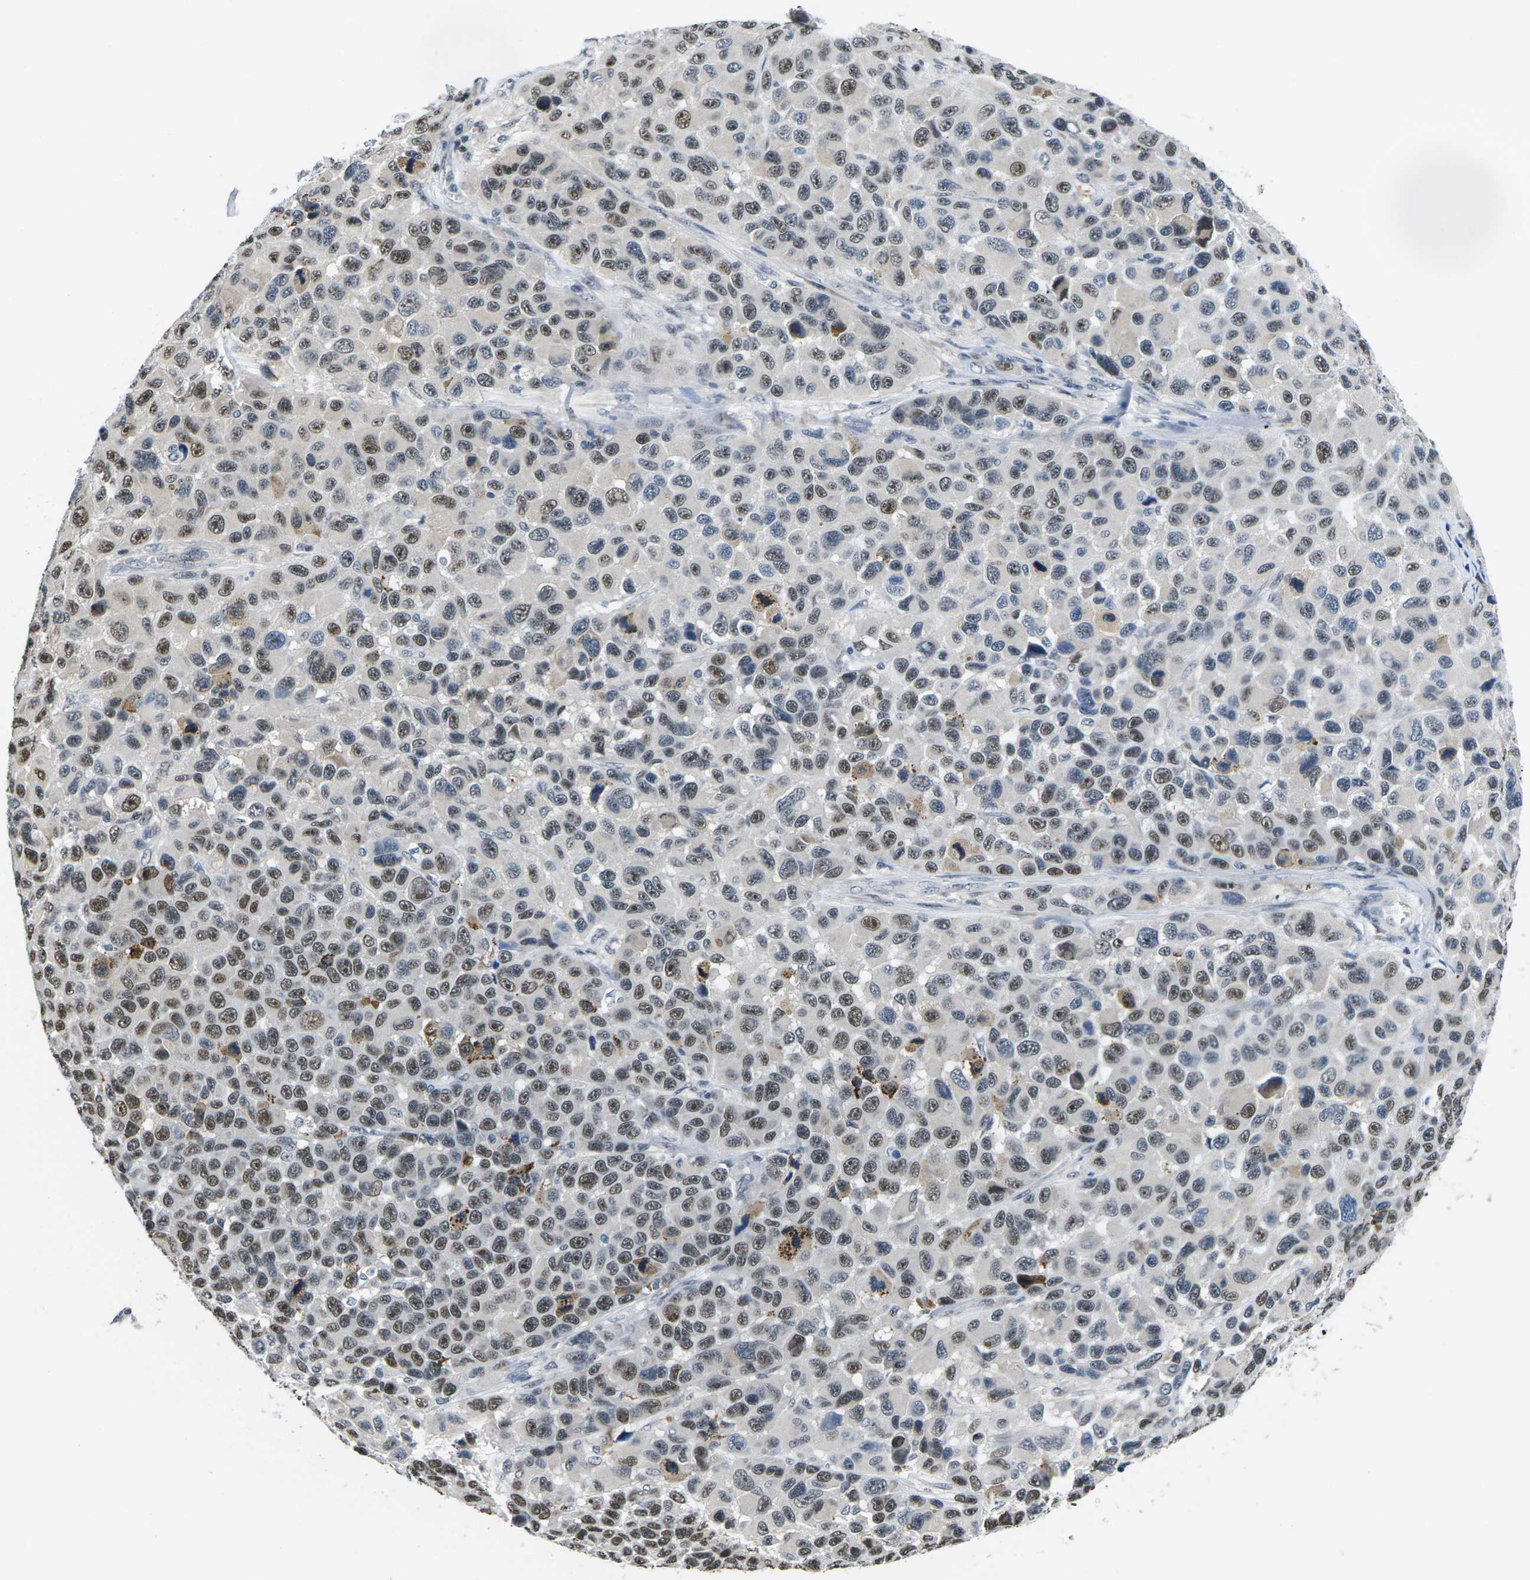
{"staining": {"intensity": "moderate", "quantity": ">75%", "location": "nuclear"}, "tissue": "melanoma", "cell_type": "Tumor cells", "image_type": "cancer", "snomed": [{"axis": "morphology", "description": "Malignant melanoma, NOS"}, {"axis": "topography", "description": "Skin"}], "caption": "IHC image of malignant melanoma stained for a protein (brown), which displays medium levels of moderate nuclear staining in about >75% of tumor cells.", "gene": "NSRP1", "patient": {"sex": "male", "age": 53}}